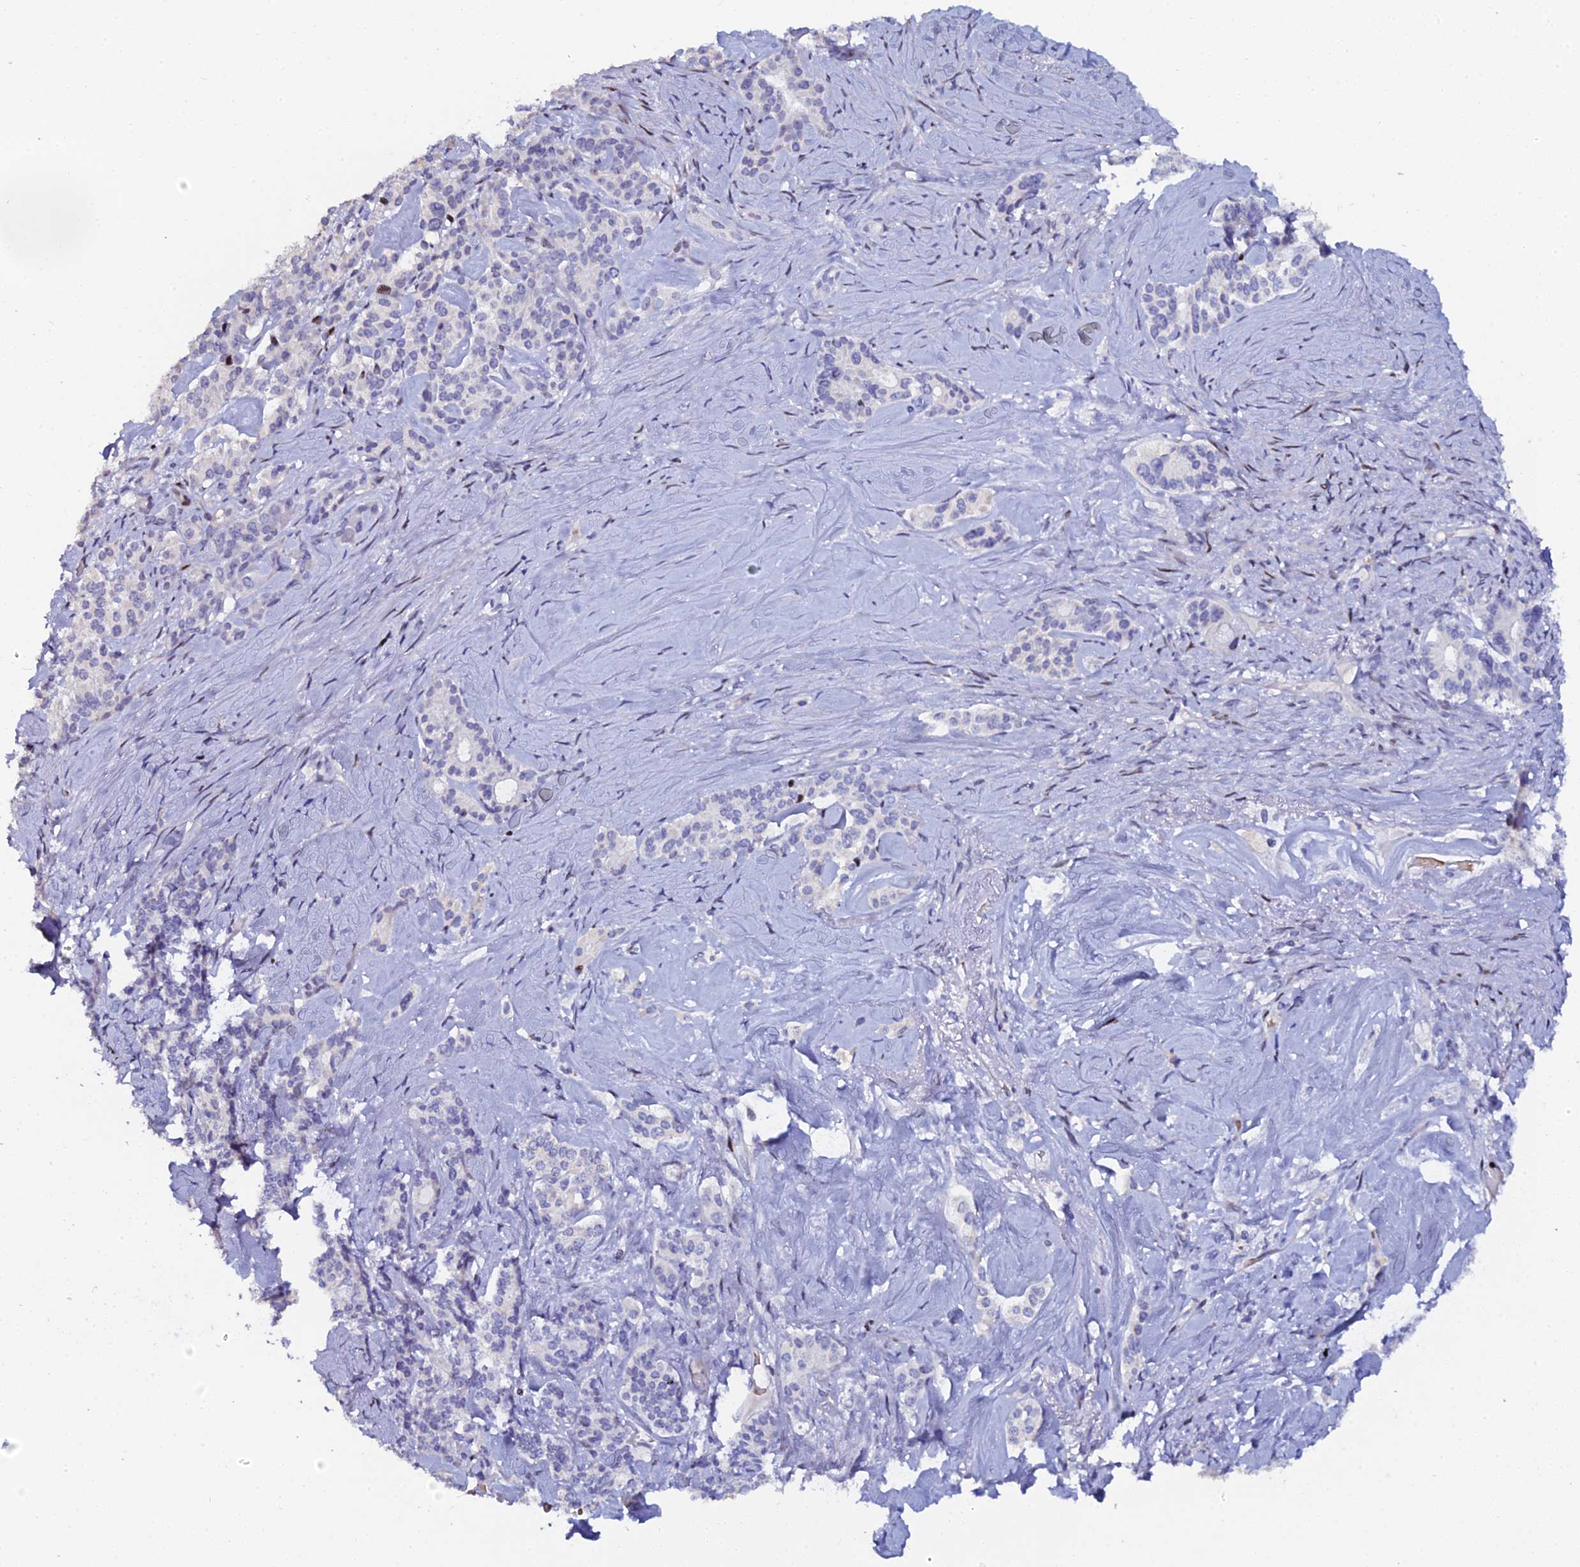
{"staining": {"intensity": "negative", "quantity": "none", "location": "none"}, "tissue": "pancreatic cancer", "cell_type": "Tumor cells", "image_type": "cancer", "snomed": [{"axis": "morphology", "description": "Adenocarcinoma, NOS"}, {"axis": "topography", "description": "Pancreas"}], "caption": "A photomicrograph of pancreatic adenocarcinoma stained for a protein reveals no brown staining in tumor cells.", "gene": "MYNN", "patient": {"sex": "female", "age": 74}}